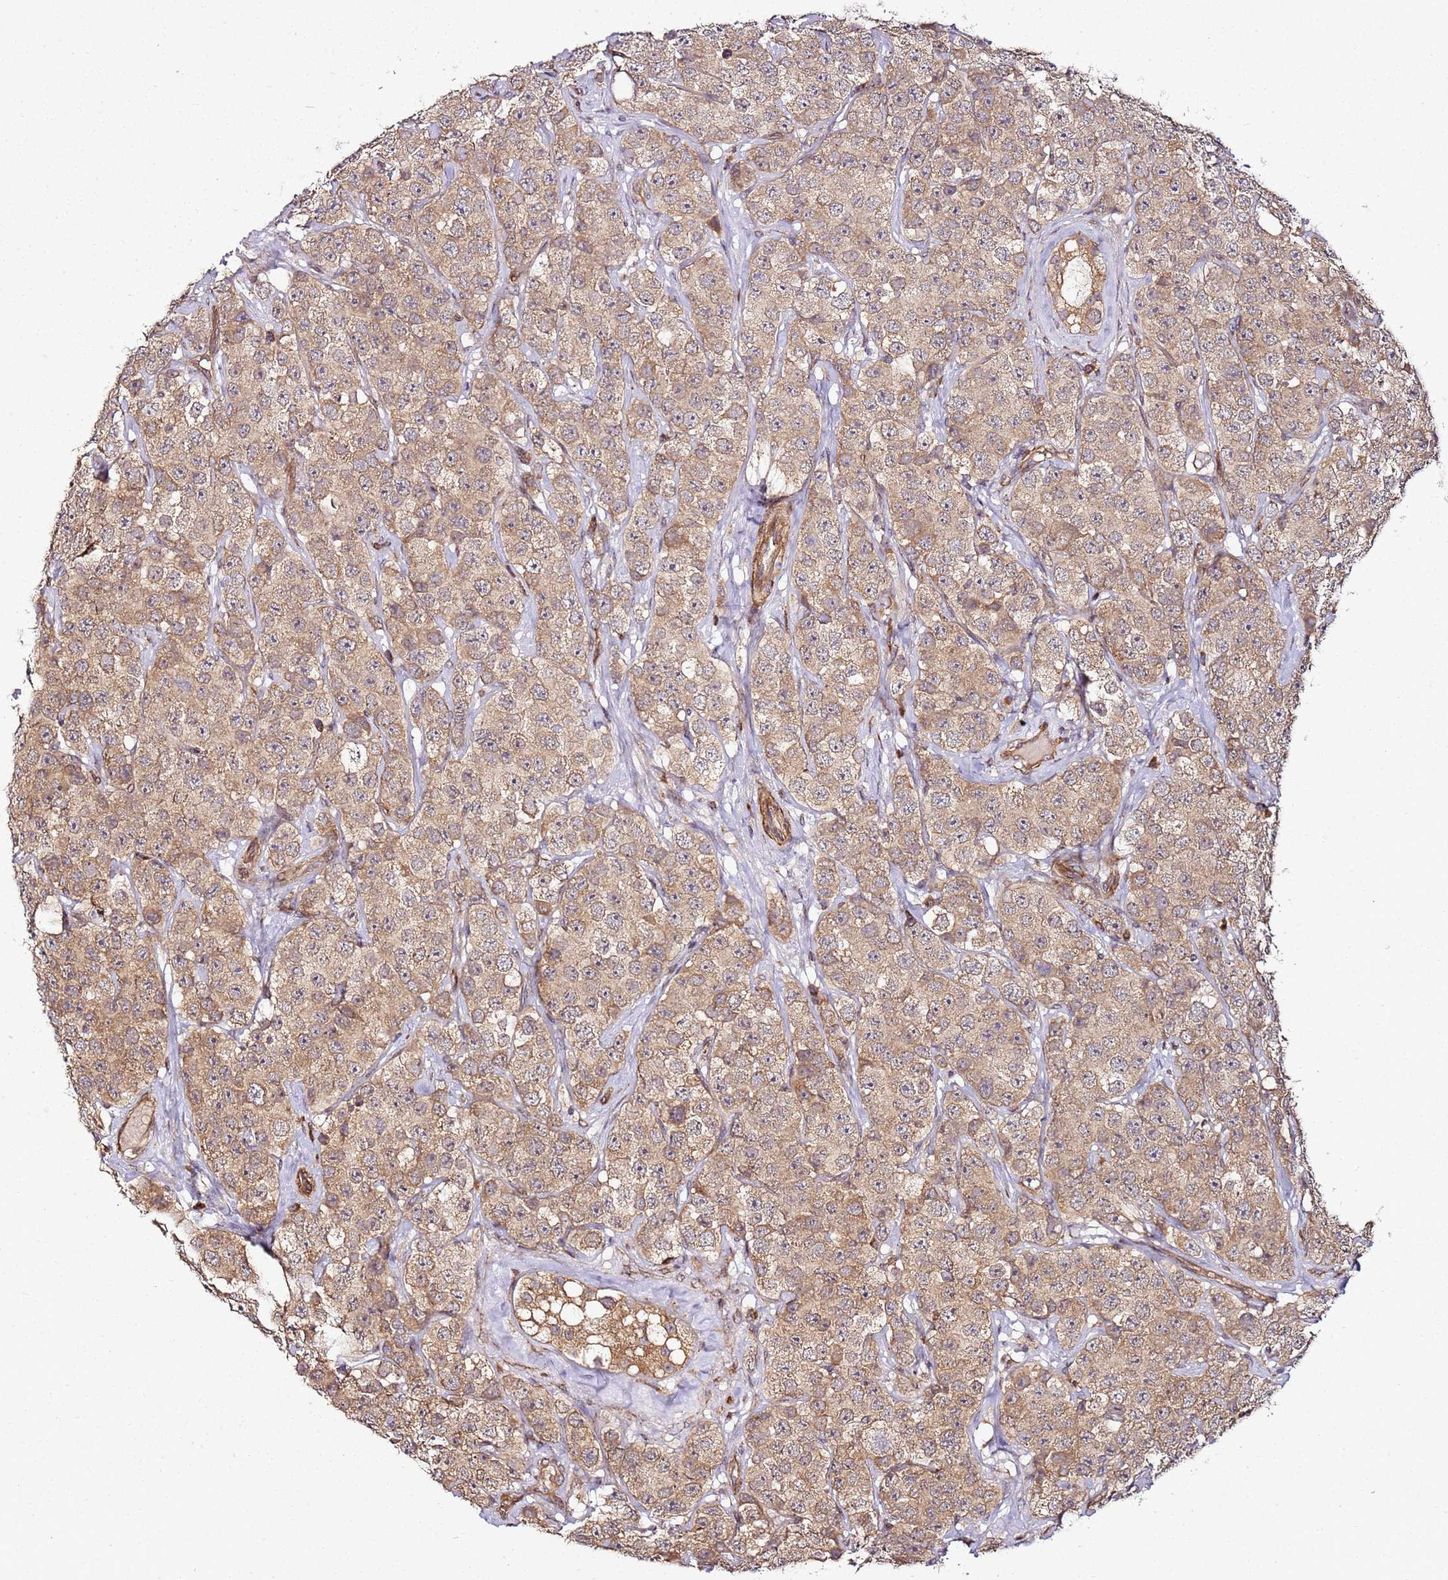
{"staining": {"intensity": "moderate", "quantity": ">75%", "location": "cytoplasmic/membranous"}, "tissue": "testis cancer", "cell_type": "Tumor cells", "image_type": "cancer", "snomed": [{"axis": "morphology", "description": "Seminoma, NOS"}, {"axis": "topography", "description": "Testis"}], "caption": "A brown stain labels moderate cytoplasmic/membranous staining of a protein in testis cancer tumor cells.", "gene": "TM2D2", "patient": {"sex": "male", "age": 28}}